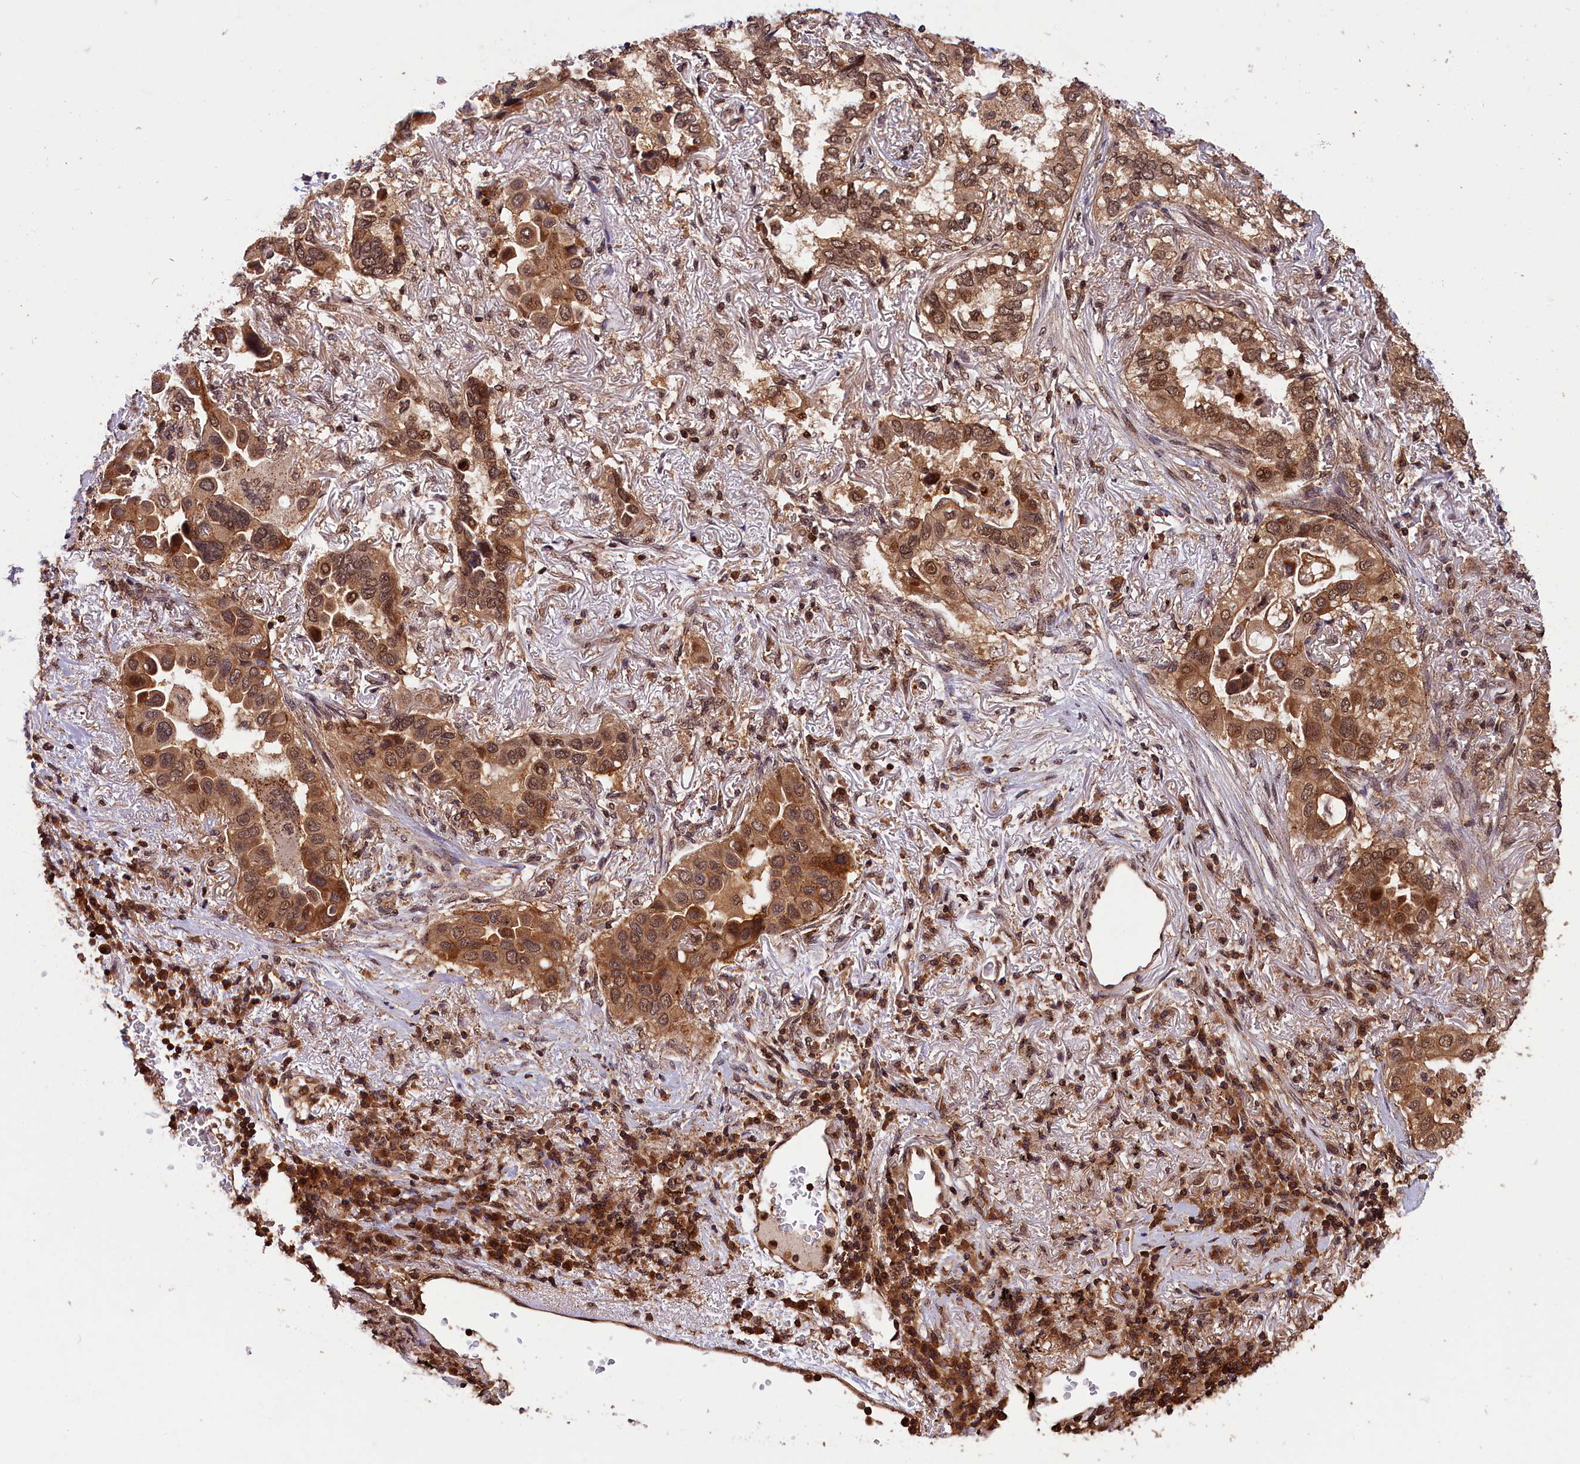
{"staining": {"intensity": "strong", "quantity": ">75%", "location": "cytoplasmic/membranous,nuclear"}, "tissue": "lung cancer", "cell_type": "Tumor cells", "image_type": "cancer", "snomed": [{"axis": "morphology", "description": "Adenocarcinoma, NOS"}, {"axis": "topography", "description": "Lung"}], "caption": "This image shows adenocarcinoma (lung) stained with immunohistochemistry to label a protein in brown. The cytoplasmic/membranous and nuclear of tumor cells show strong positivity for the protein. Nuclei are counter-stained blue.", "gene": "IST1", "patient": {"sex": "female", "age": 76}}